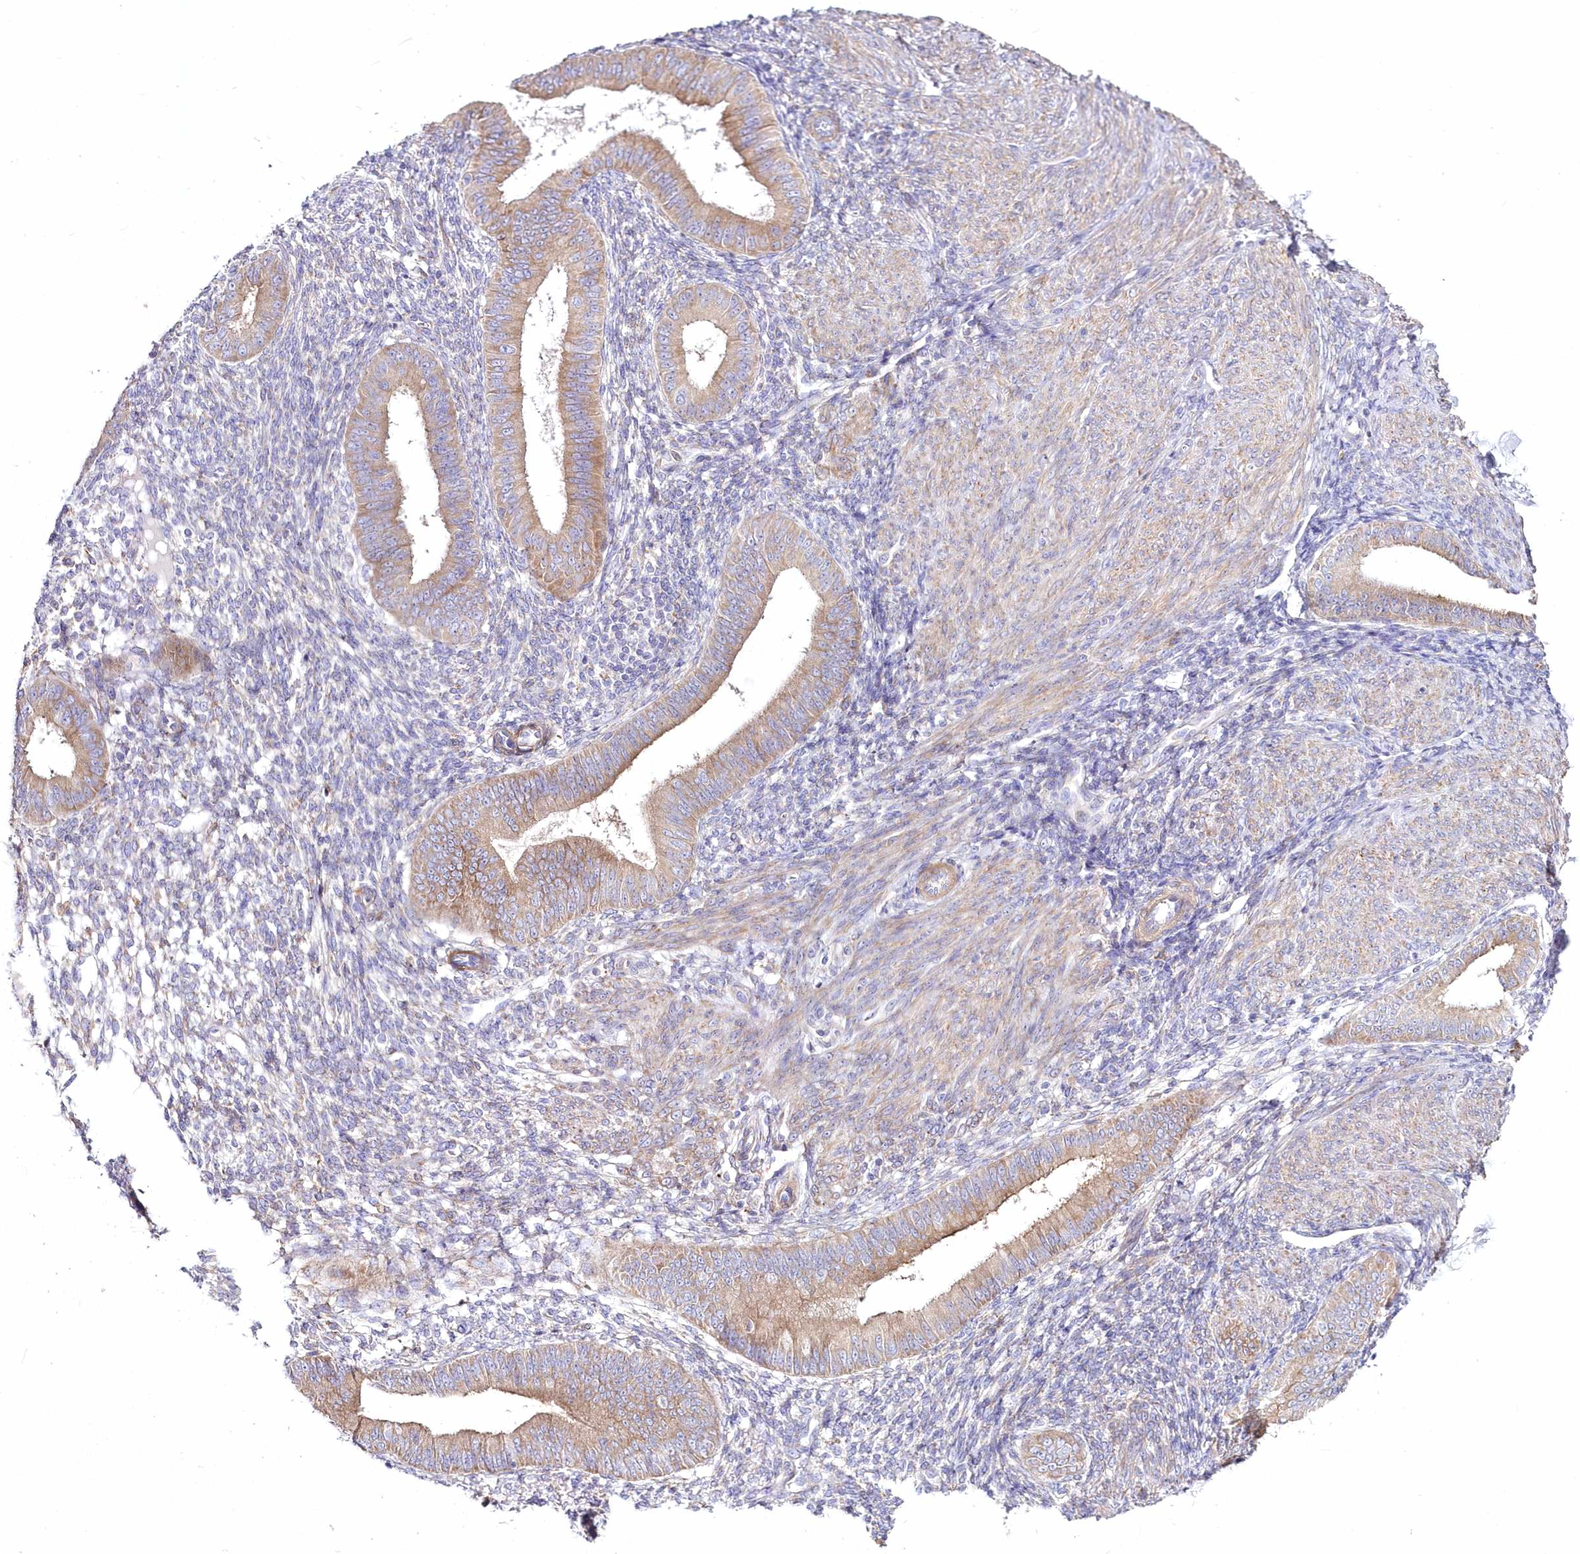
{"staining": {"intensity": "negative", "quantity": "none", "location": "none"}, "tissue": "endometrium", "cell_type": "Cells in endometrial stroma", "image_type": "normal", "snomed": [{"axis": "morphology", "description": "Normal tissue, NOS"}, {"axis": "topography", "description": "Uterus"}, {"axis": "topography", "description": "Endometrium"}], "caption": "Immunohistochemical staining of benign endometrium demonstrates no significant expression in cells in endometrial stroma. (Immunohistochemistry, brightfield microscopy, high magnification).", "gene": "ARFGEF3", "patient": {"sex": "female", "age": 48}}